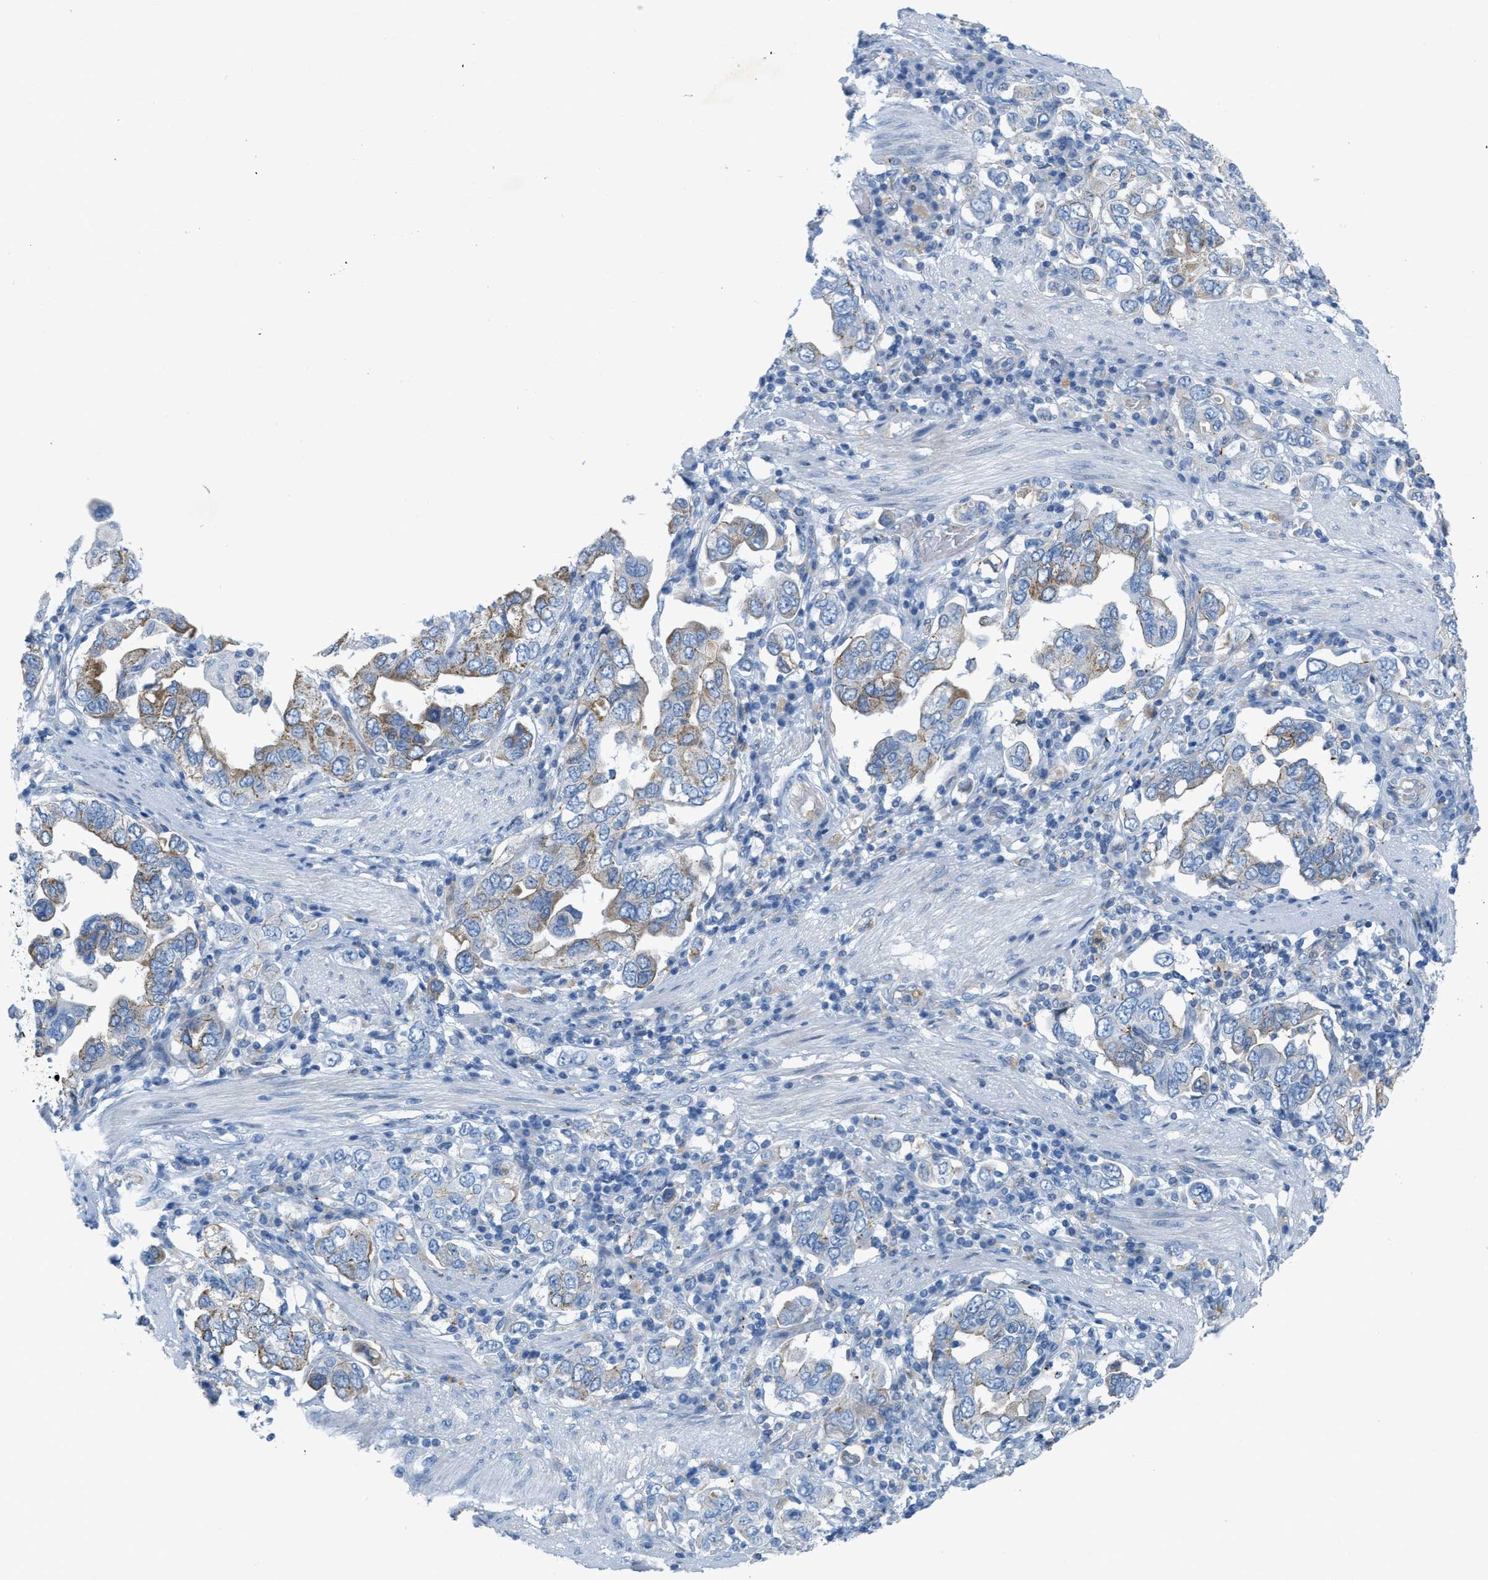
{"staining": {"intensity": "moderate", "quantity": "<25%", "location": "cytoplasmic/membranous"}, "tissue": "stomach cancer", "cell_type": "Tumor cells", "image_type": "cancer", "snomed": [{"axis": "morphology", "description": "Adenocarcinoma, NOS"}, {"axis": "topography", "description": "Stomach, upper"}], "caption": "Human stomach cancer (adenocarcinoma) stained for a protein (brown) reveals moderate cytoplasmic/membranous positive positivity in about <25% of tumor cells.", "gene": "CRB3", "patient": {"sex": "male", "age": 62}}